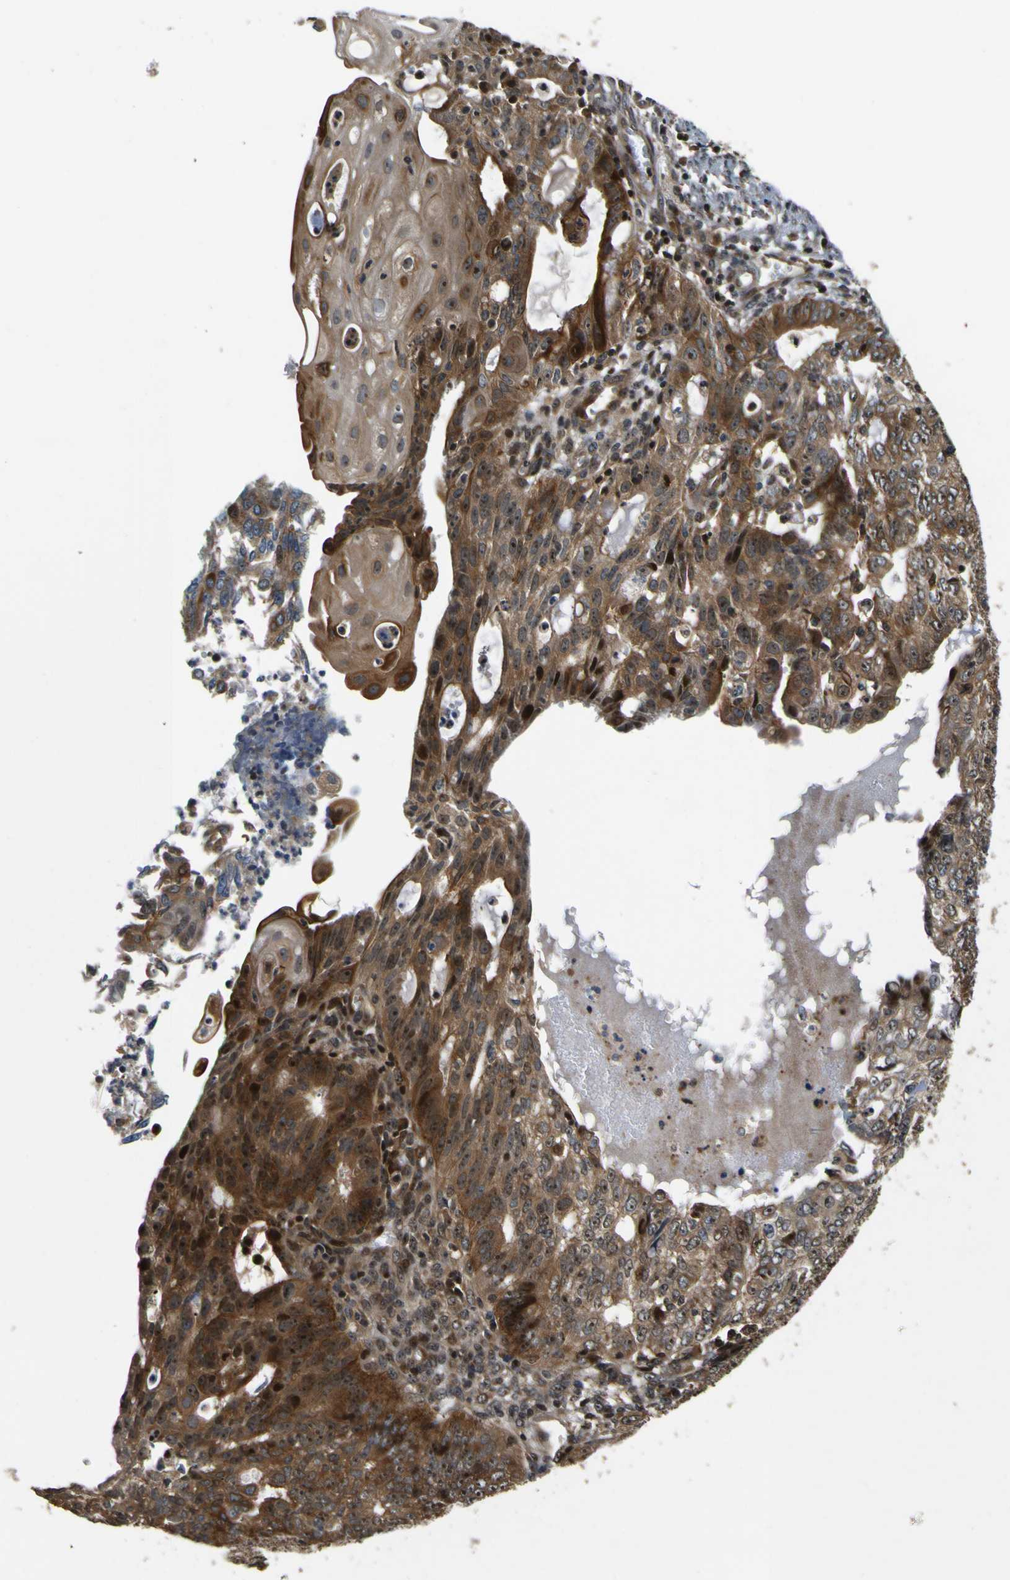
{"staining": {"intensity": "moderate", "quantity": ">75%", "location": "cytoplasmic/membranous,nuclear"}, "tissue": "endometrial cancer", "cell_type": "Tumor cells", "image_type": "cancer", "snomed": [{"axis": "morphology", "description": "Adenocarcinoma, NOS"}, {"axis": "topography", "description": "Endometrium"}], "caption": "Adenocarcinoma (endometrial) stained with a protein marker demonstrates moderate staining in tumor cells.", "gene": "LRP4", "patient": {"sex": "female", "age": 32}}